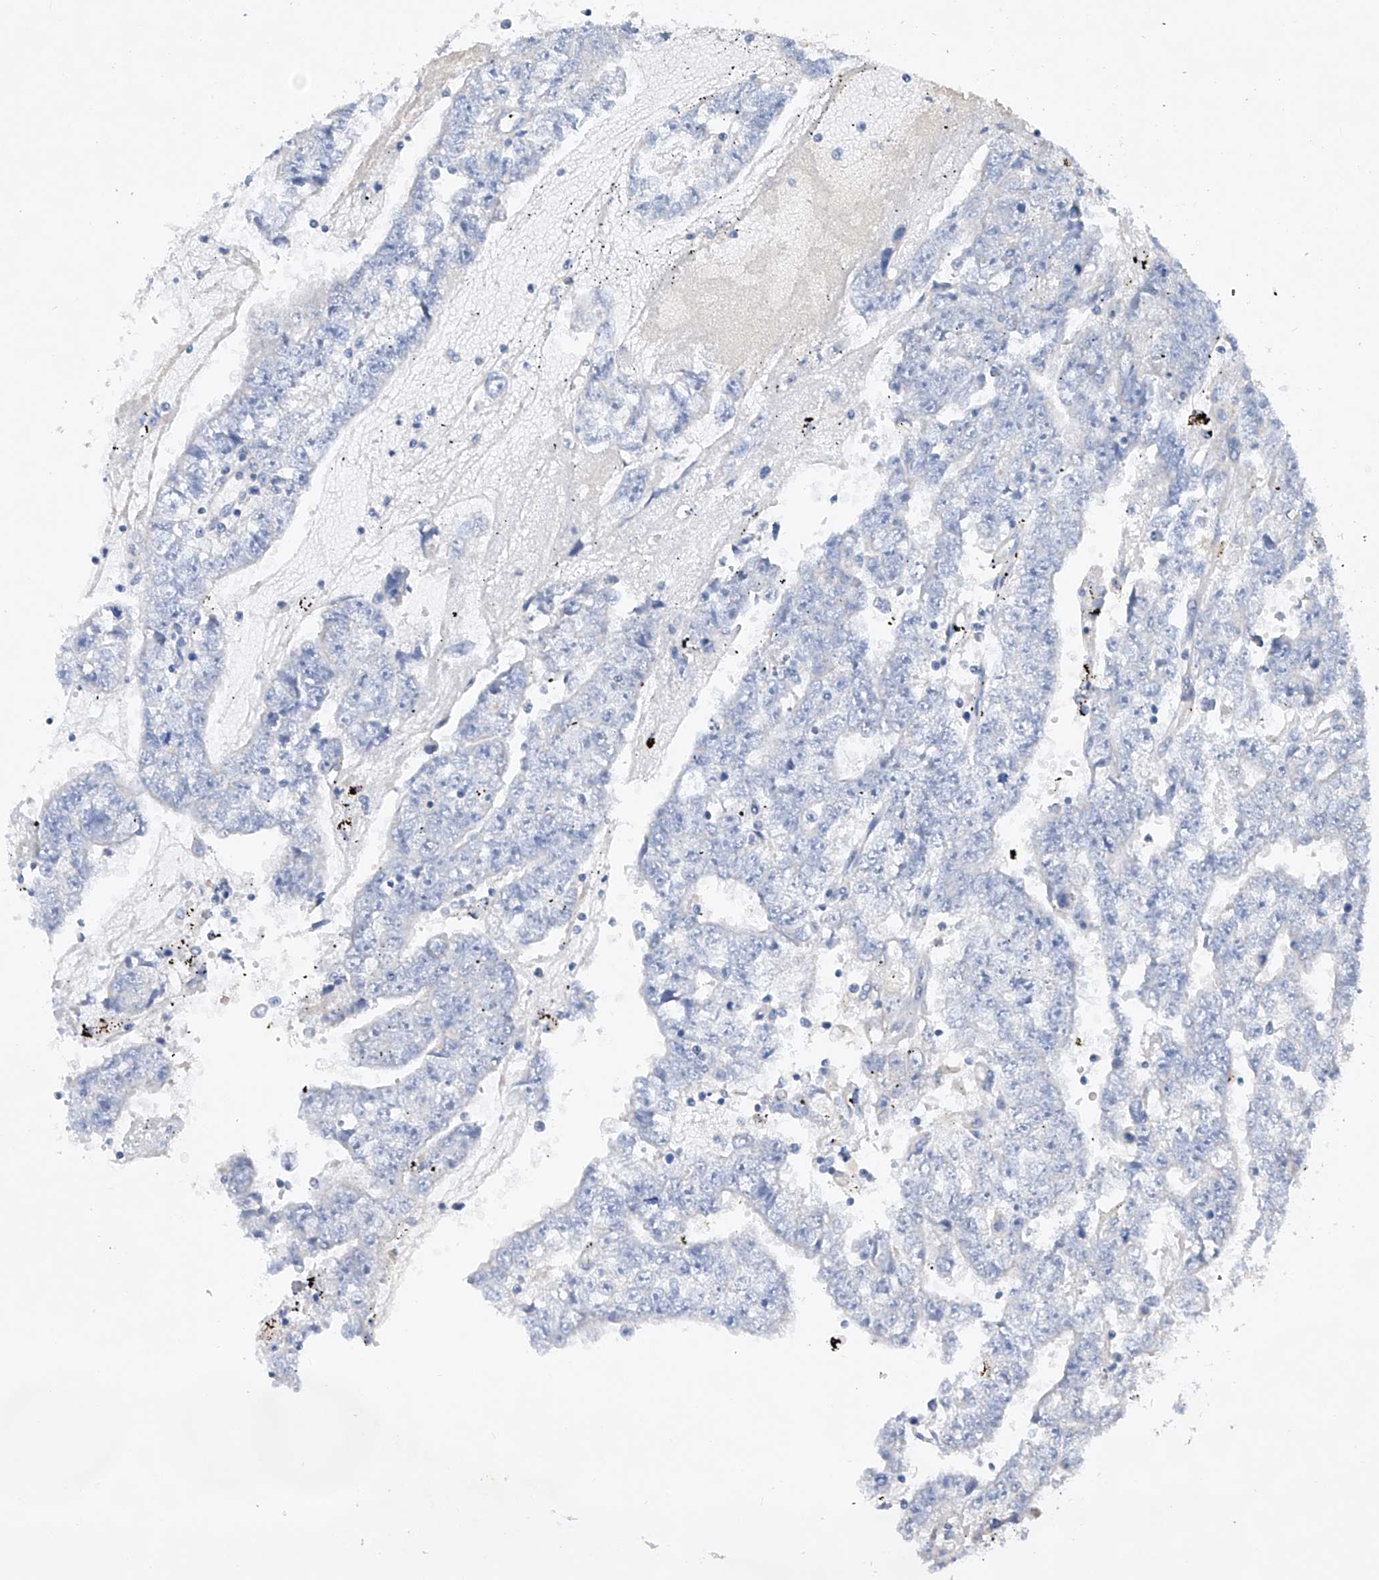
{"staining": {"intensity": "negative", "quantity": "none", "location": "none"}, "tissue": "testis cancer", "cell_type": "Tumor cells", "image_type": "cancer", "snomed": [{"axis": "morphology", "description": "Carcinoma, Embryonal, NOS"}, {"axis": "topography", "description": "Testis"}], "caption": "Tumor cells are negative for protein expression in human testis embryonal carcinoma.", "gene": "AMD1", "patient": {"sex": "male", "age": 25}}